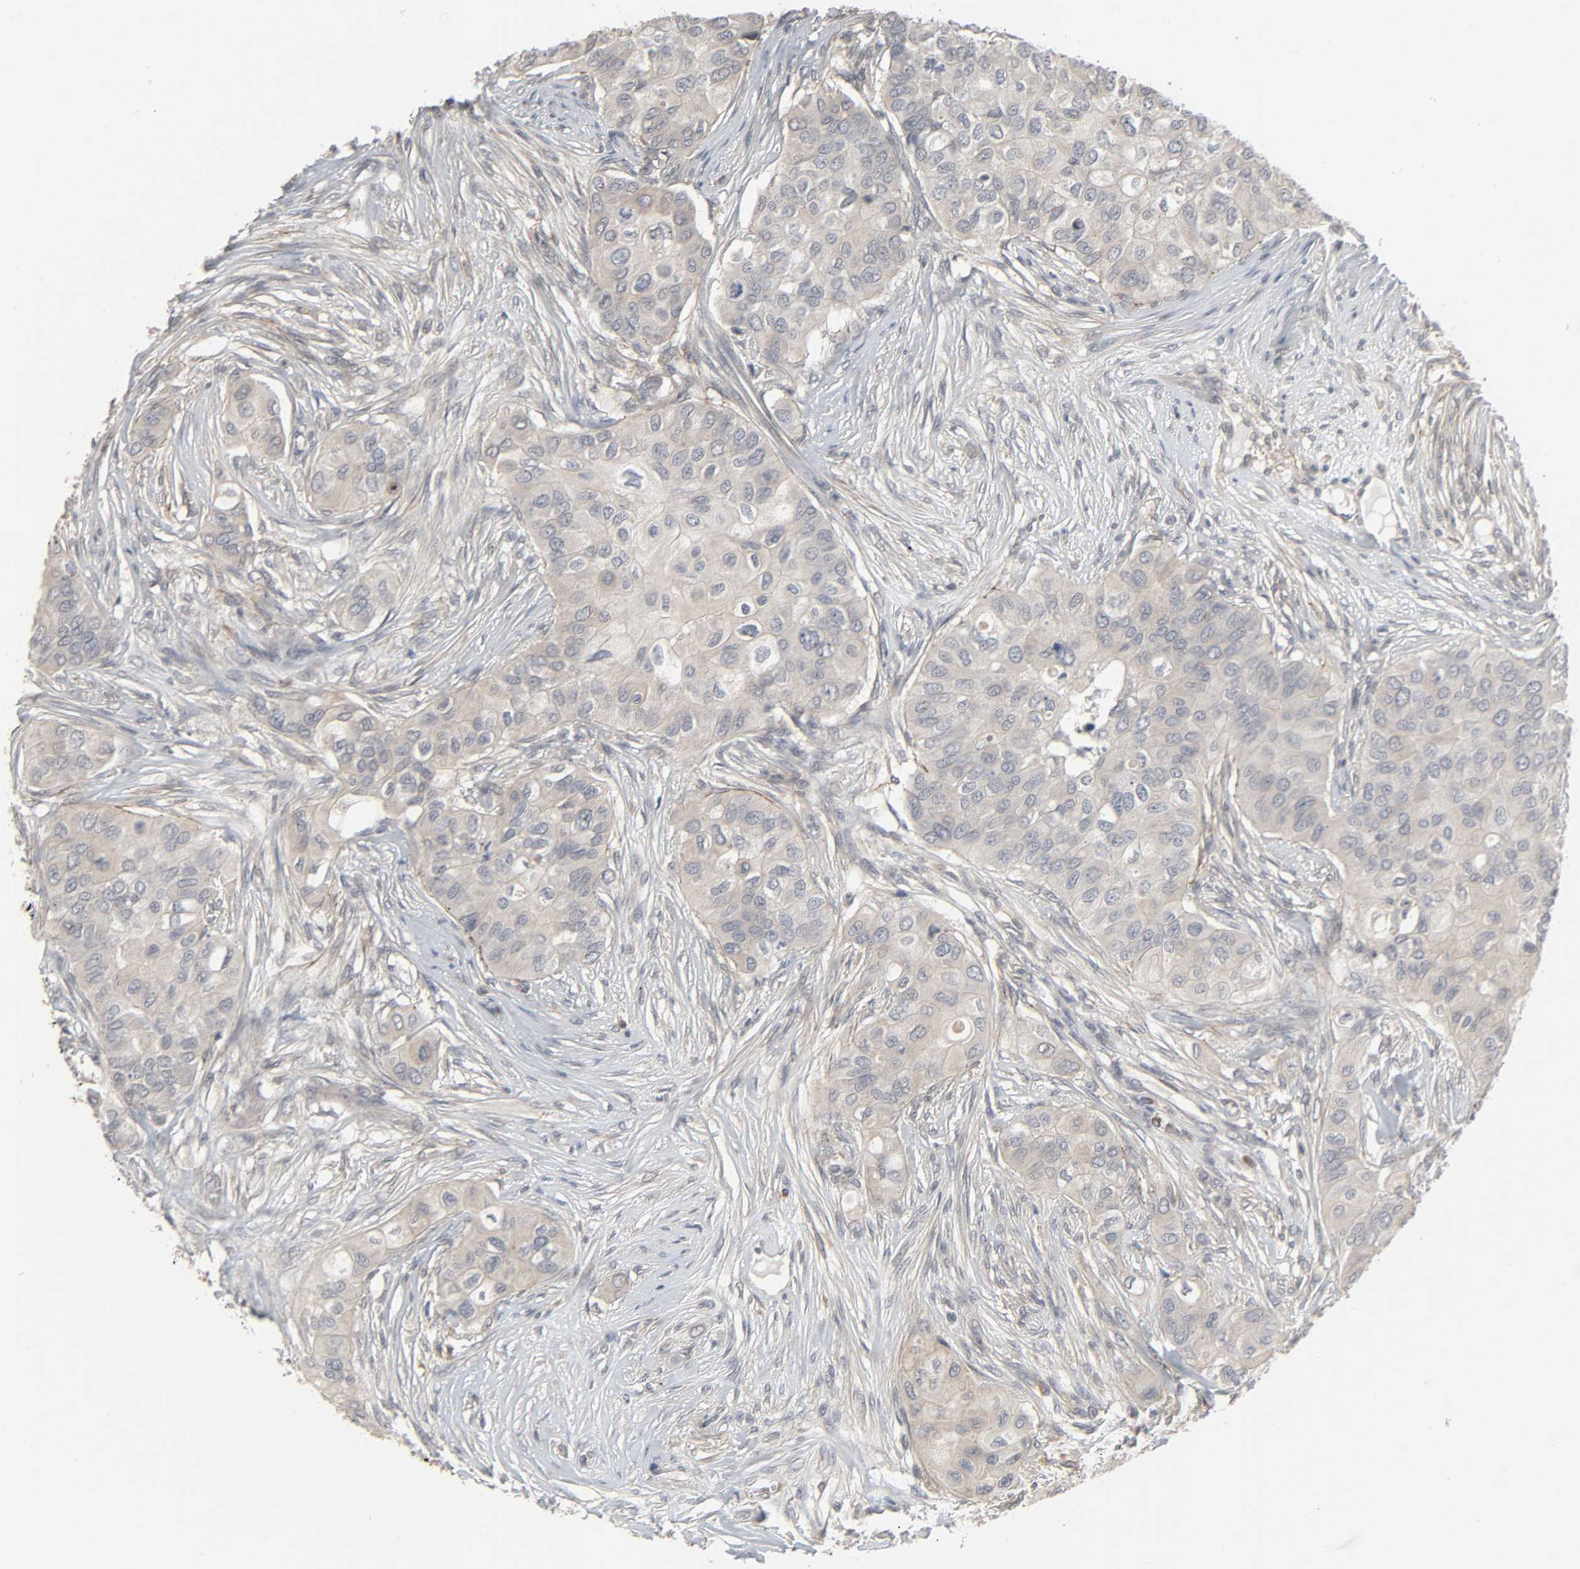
{"staining": {"intensity": "weak", "quantity": "25%-75%", "location": "cytoplasmic/membranous"}, "tissue": "breast cancer", "cell_type": "Tumor cells", "image_type": "cancer", "snomed": [{"axis": "morphology", "description": "Normal tissue, NOS"}, {"axis": "morphology", "description": "Duct carcinoma"}, {"axis": "topography", "description": "Breast"}], "caption": "The photomicrograph displays immunohistochemical staining of breast cancer. There is weak cytoplasmic/membranous staining is present in about 25%-75% of tumor cells. (Stains: DAB in brown, nuclei in blue, Microscopy: brightfield microscopy at high magnification).", "gene": "ZNF222", "patient": {"sex": "female", "age": 49}}